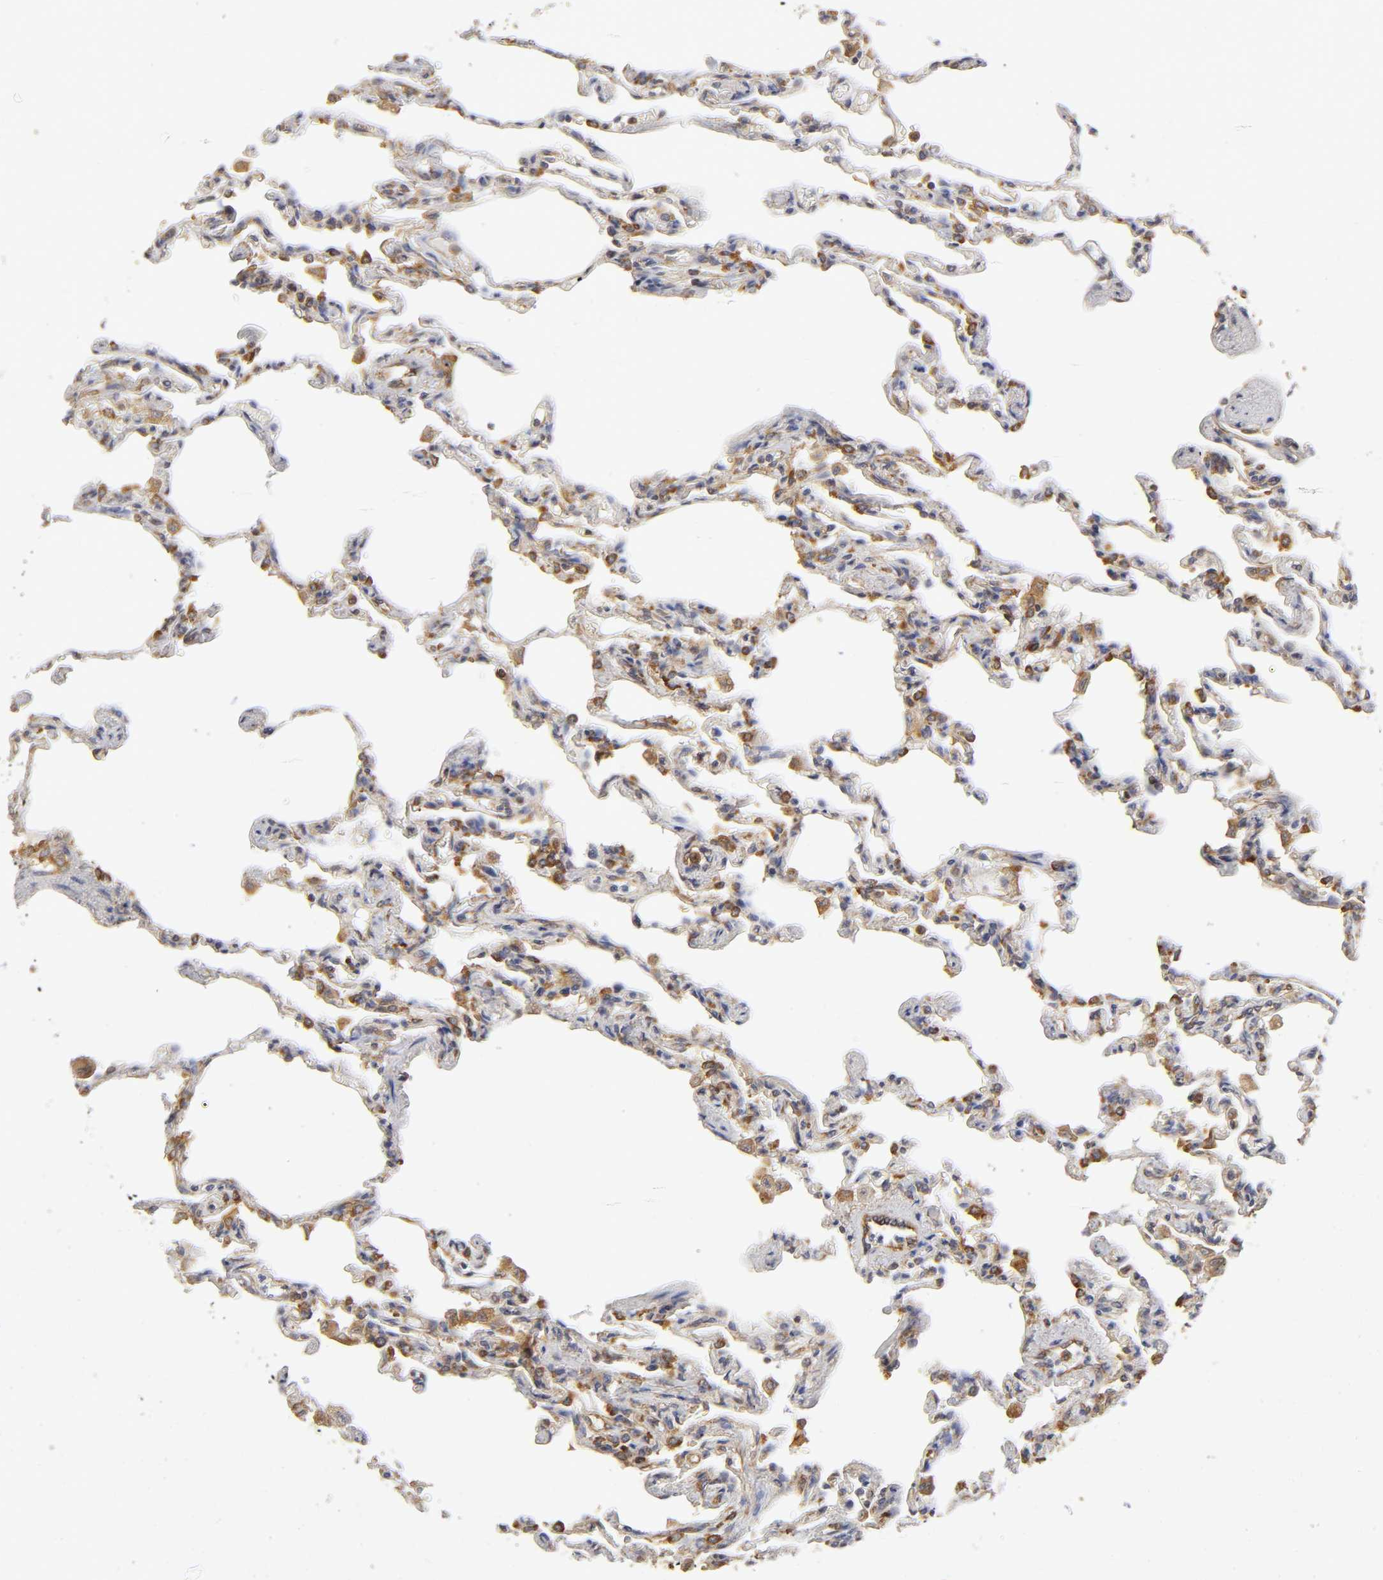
{"staining": {"intensity": "strong", "quantity": ">75%", "location": "cytoplasmic/membranous"}, "tissue": "lung", "cell_type": "Alveolar cells", "image_type": "normal", "snomed": [{"axis": "morphology", "description": "Normal tissue, NOS"}, {"axis": "topography", "description": "Lung"}], "caption": "The image demonstrates immunohistochemical staining of normal lung. There is strong cytoplasmic/membranous staining is appreciated in about >75% of alveolar cells. Using DAB (brown) and hematoxylin (blue) stains, captured at high magnification using brightfield microscopy.", "gene": "RPL14", "patient": {"sex": "male", "age": 21}}